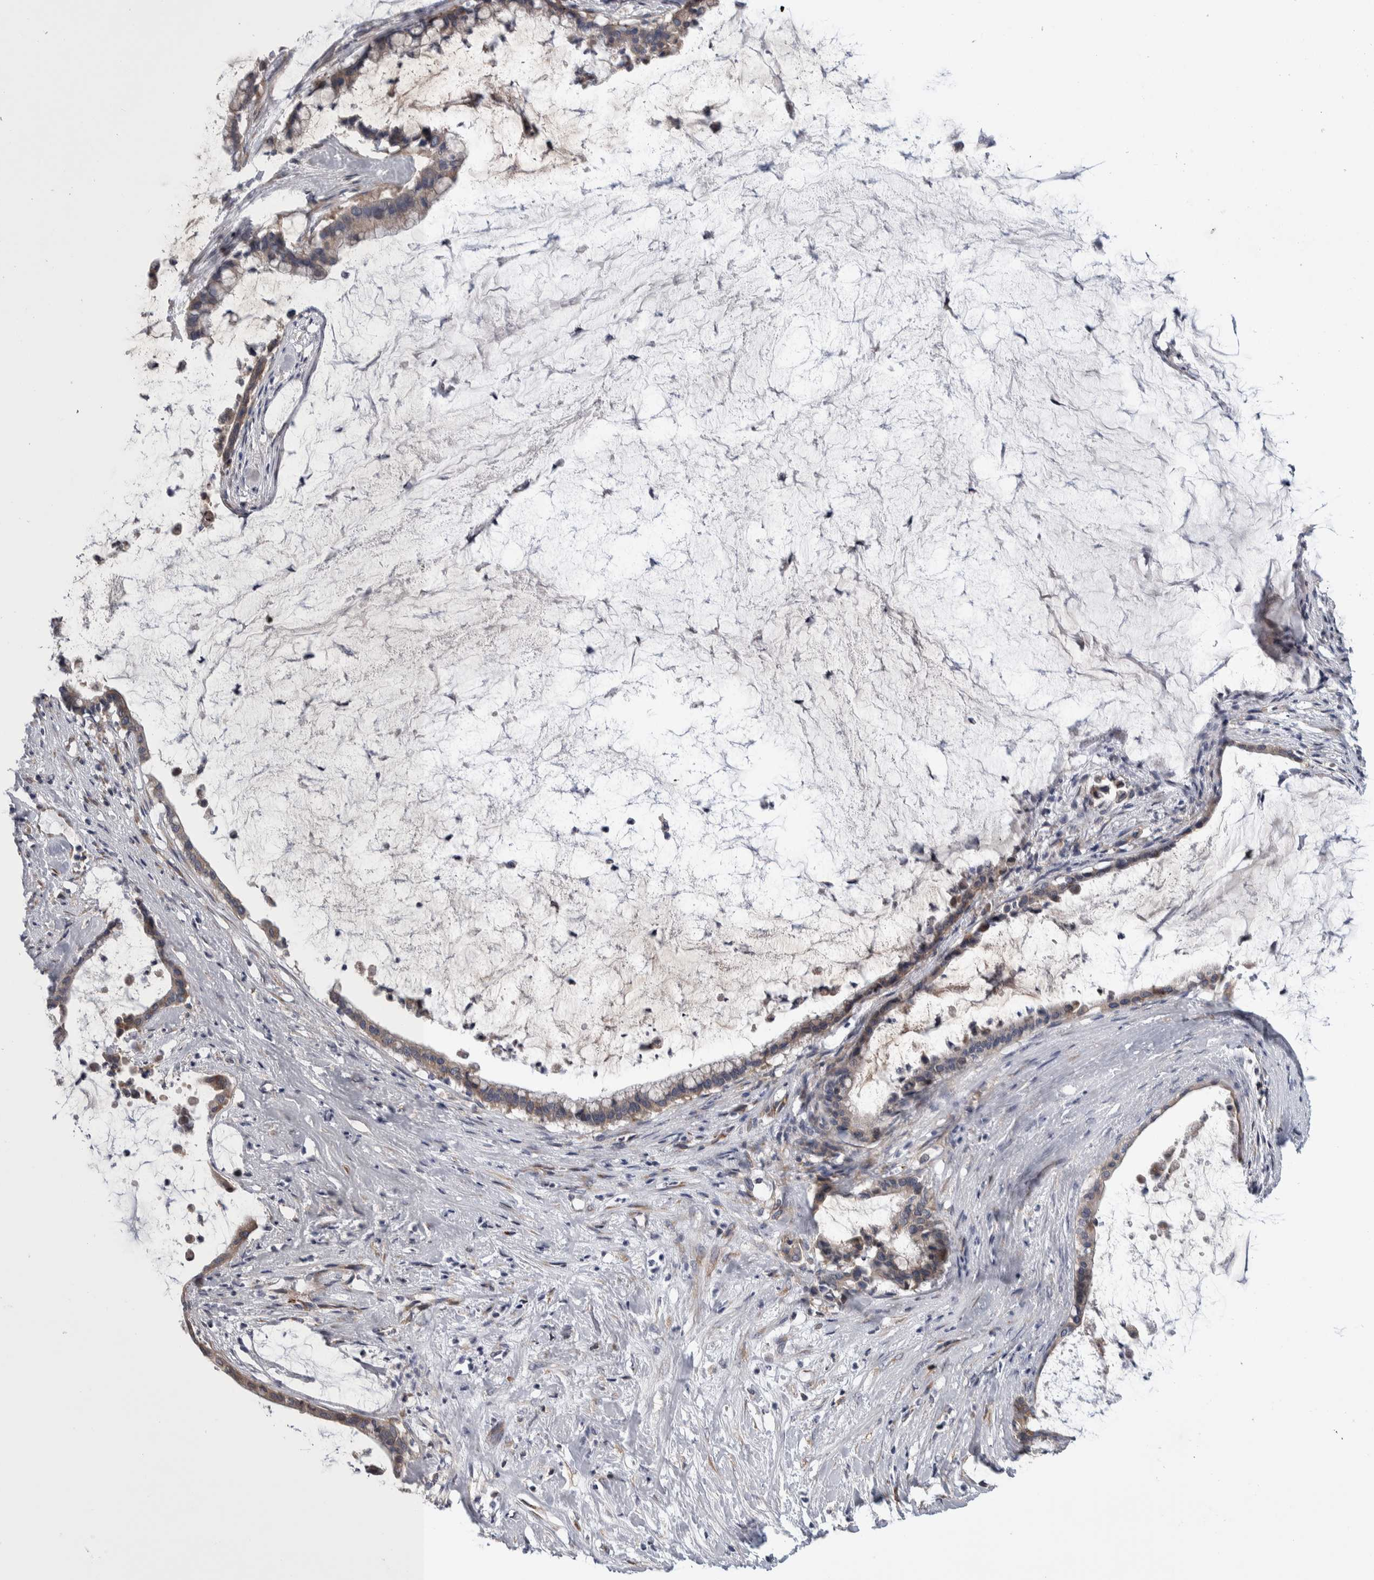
{"staining": {"intensity": "weak", "quantity": ">75%", "location": "cytoplasmic/membranous"}, "tissue": "pancreatic cancer", "cell_type": "Tumor cells", "image_type": "cancer", "snomed": [{"axis": "morphology", "description": "Adenocarcinoma, NOS"}, {"axis": "topography", "description": "Pancreas"}], "caption": "Tumor cells demonstrate weak cytoplasmic/membranous positivity in about >75% of cells in adenocarcinoma (pancreatic). Immunohistochemistry stains the protein of interest in brown and the nuclei are stained blue.", "gene": "IBTK", "patient": {"sex": "male", "age": 41}}